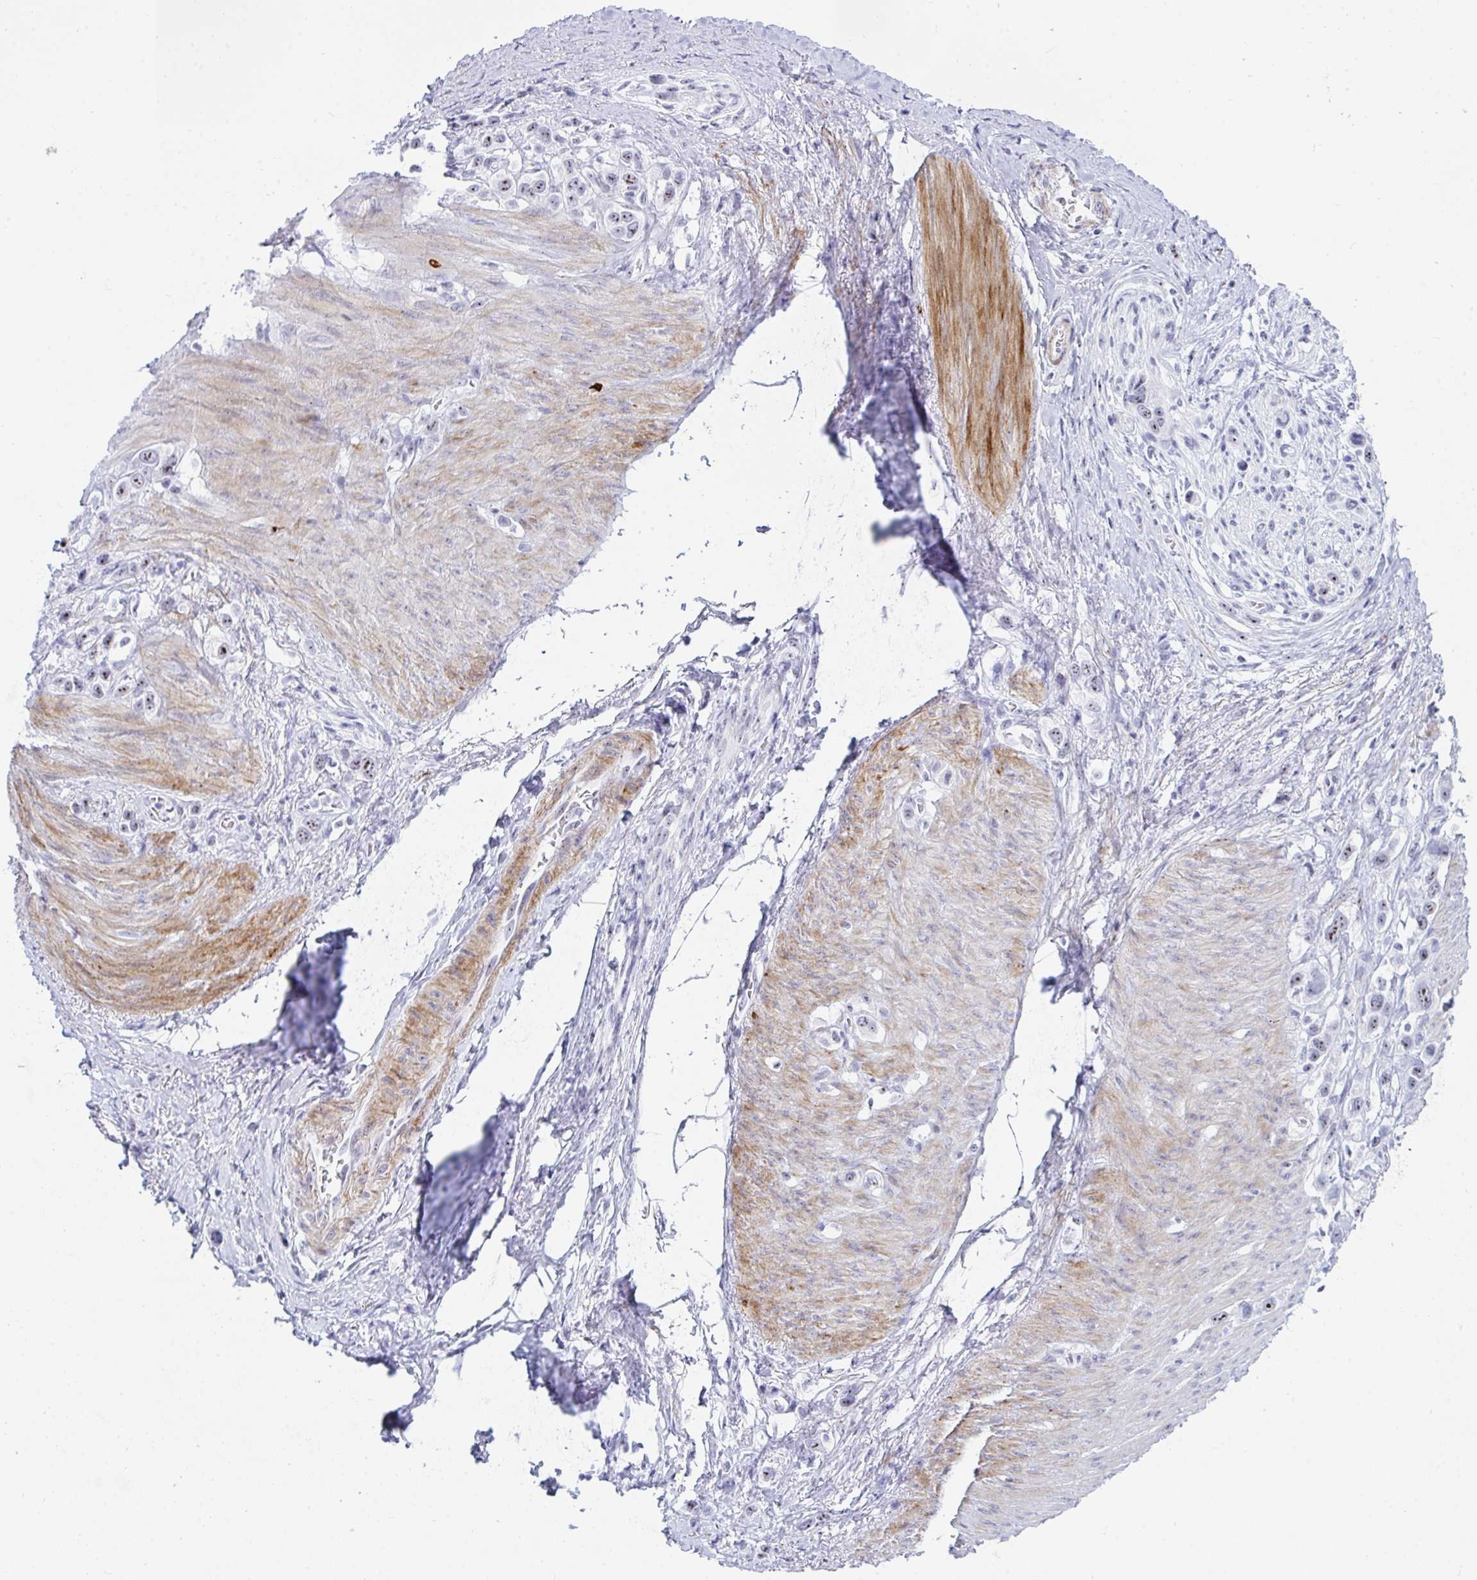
{"staining": {"intensity": "moderate", "quantity": ">75%", "location": "nuclear"}, "tissue": "stomach cancer", "cell_type": "Tumor cells", "image_type": "cancer", "snomed": [{"axis": "morphology", "description": "Adenocarcinoma, NOS"}, {"axis": "topography", "description": "Stomach"}], "caption": "Protein analysis of stomach cancer (adenocarcinoma) tissue exhibits moderate nuclear expression in approximately >75% of tumor cells.", "gene": "NOP10", "patient": {"sex": "female", "age": 65}}